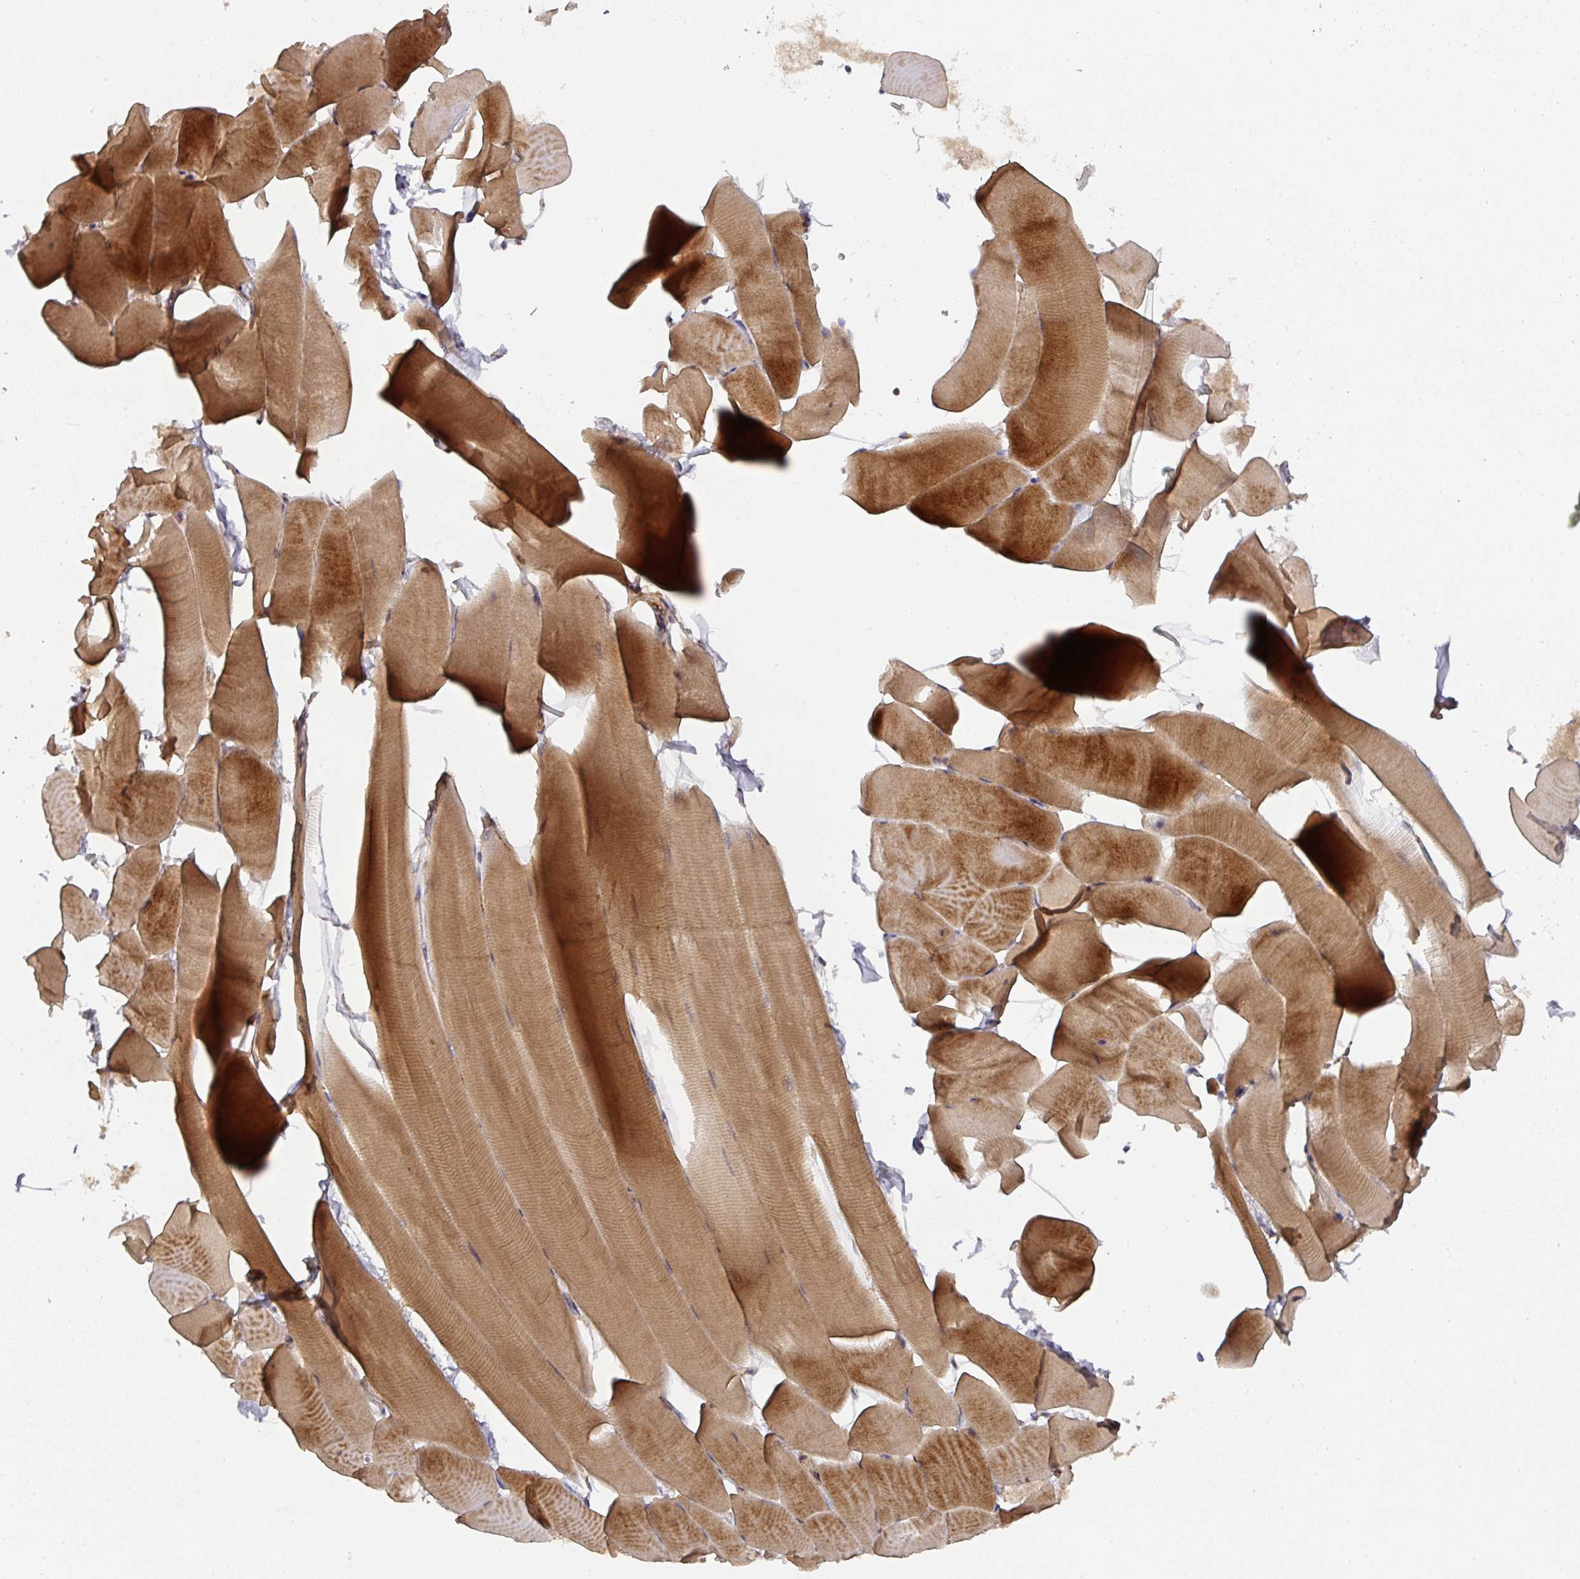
{"staining": {"intensity": "strong", "quantity": "25%-75%", "location": "cytoplasmic/membranous"}, "tissue": "skeletal muscle", "cell_type": "Myocytes", "image_type": "normal", "snomed": [{"axis": "morphology", "description": "Normal tissue, NOS"}, {"axis": "topography", "description": "Skeletal muscle"}], "caption": "Immunohistochemical staining of normal human skeletal muscle exhibits high levels of strong cytoplasmic/membranous staining in about 25%-75% of myocytes.", "gene": "CEP95", "patient": {"sex": "male", "age": 25}}